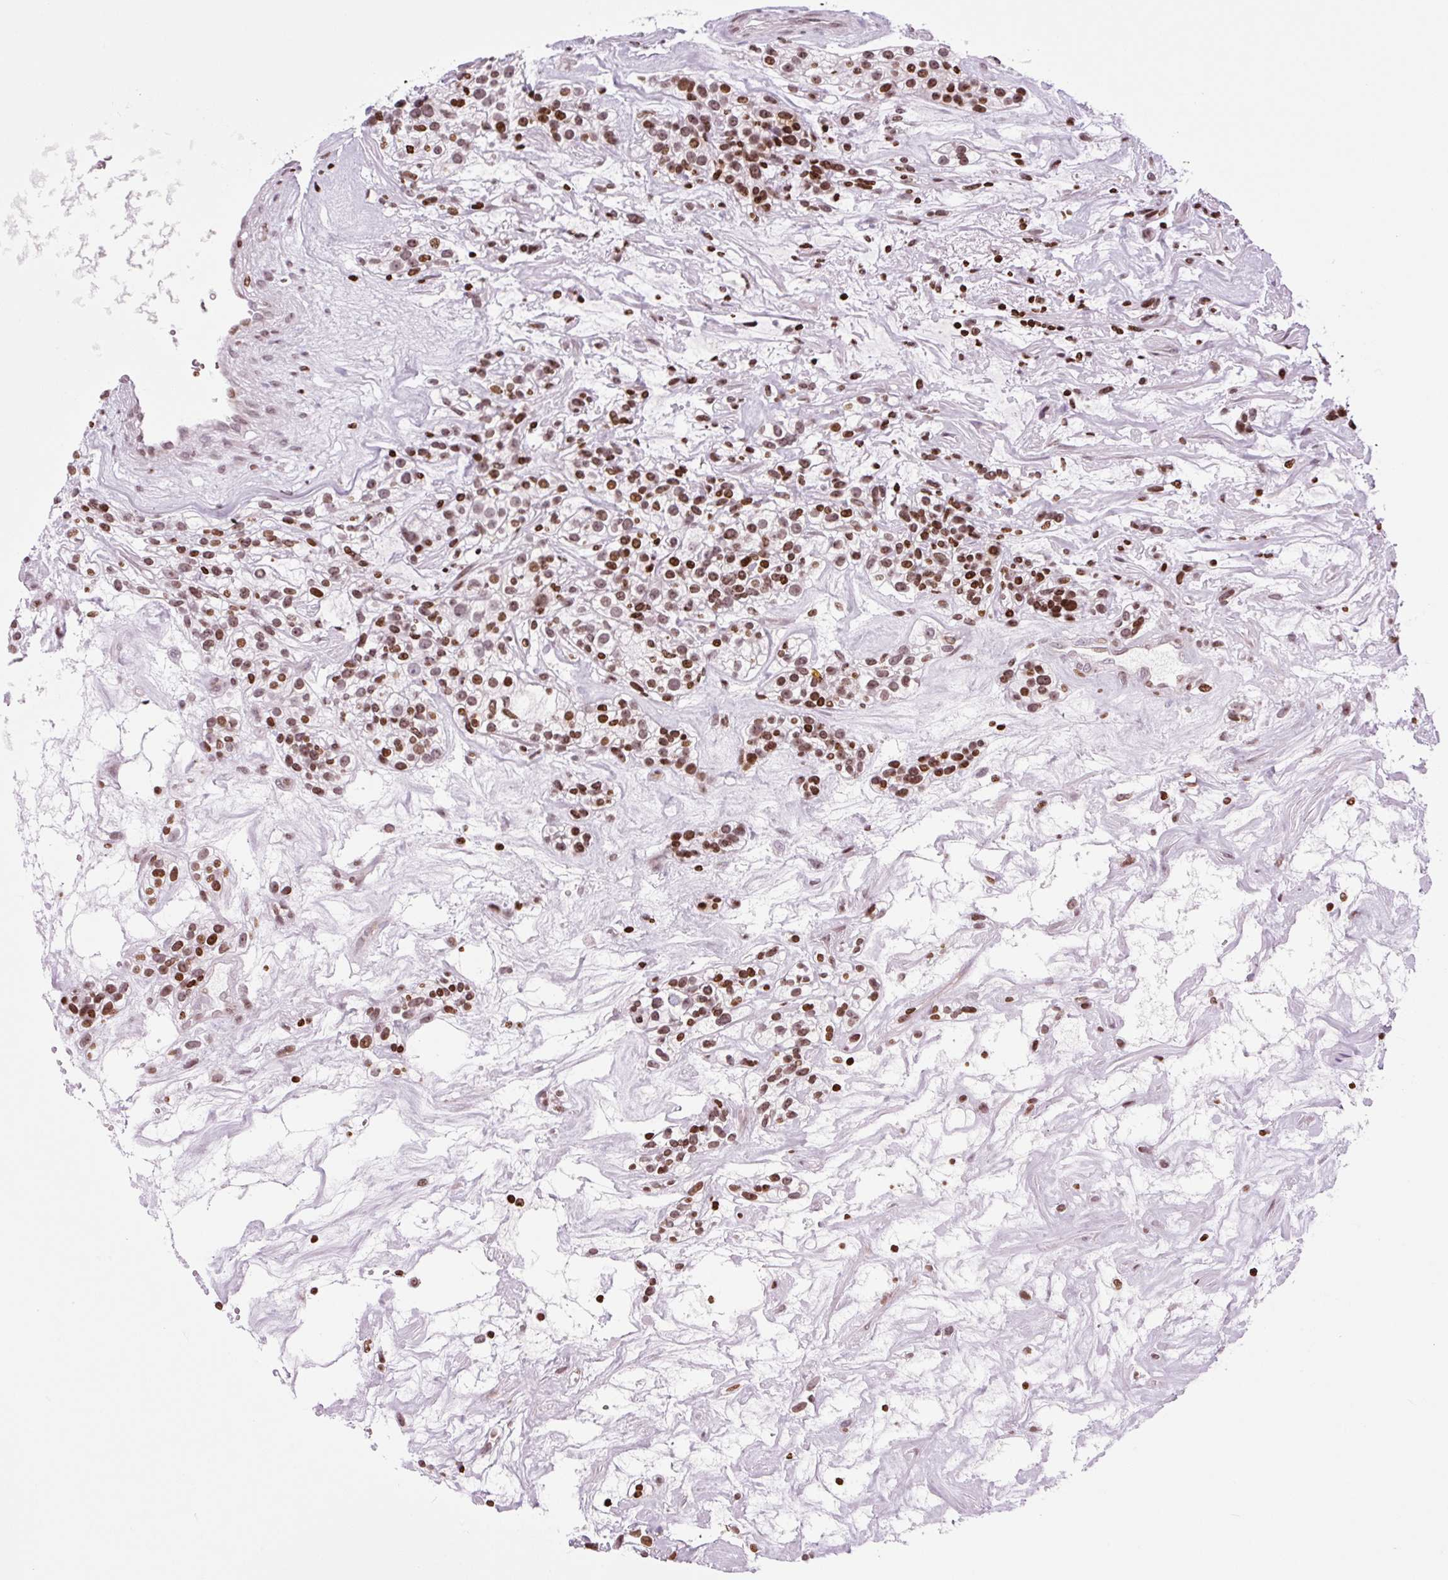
{"staining": {"intensity": "strong", "quantity": ">75%", "location": "nuclear"}, "tissue": "renal cancer", "cell_type": "Tumor cells", "image_type": "cancer", "snomed": [{"axis": "morphology", "description": "Adenocarcinoma, NOS"}, {"axis": "topography", "description": "Kidney"}], "caption": "Tumor cells demonstrate high levels of strong nuclear positivity in about >75% of cells in renal cancer.", "gene": "H1-3", "patient": {"sex": "female", "age": 57}}